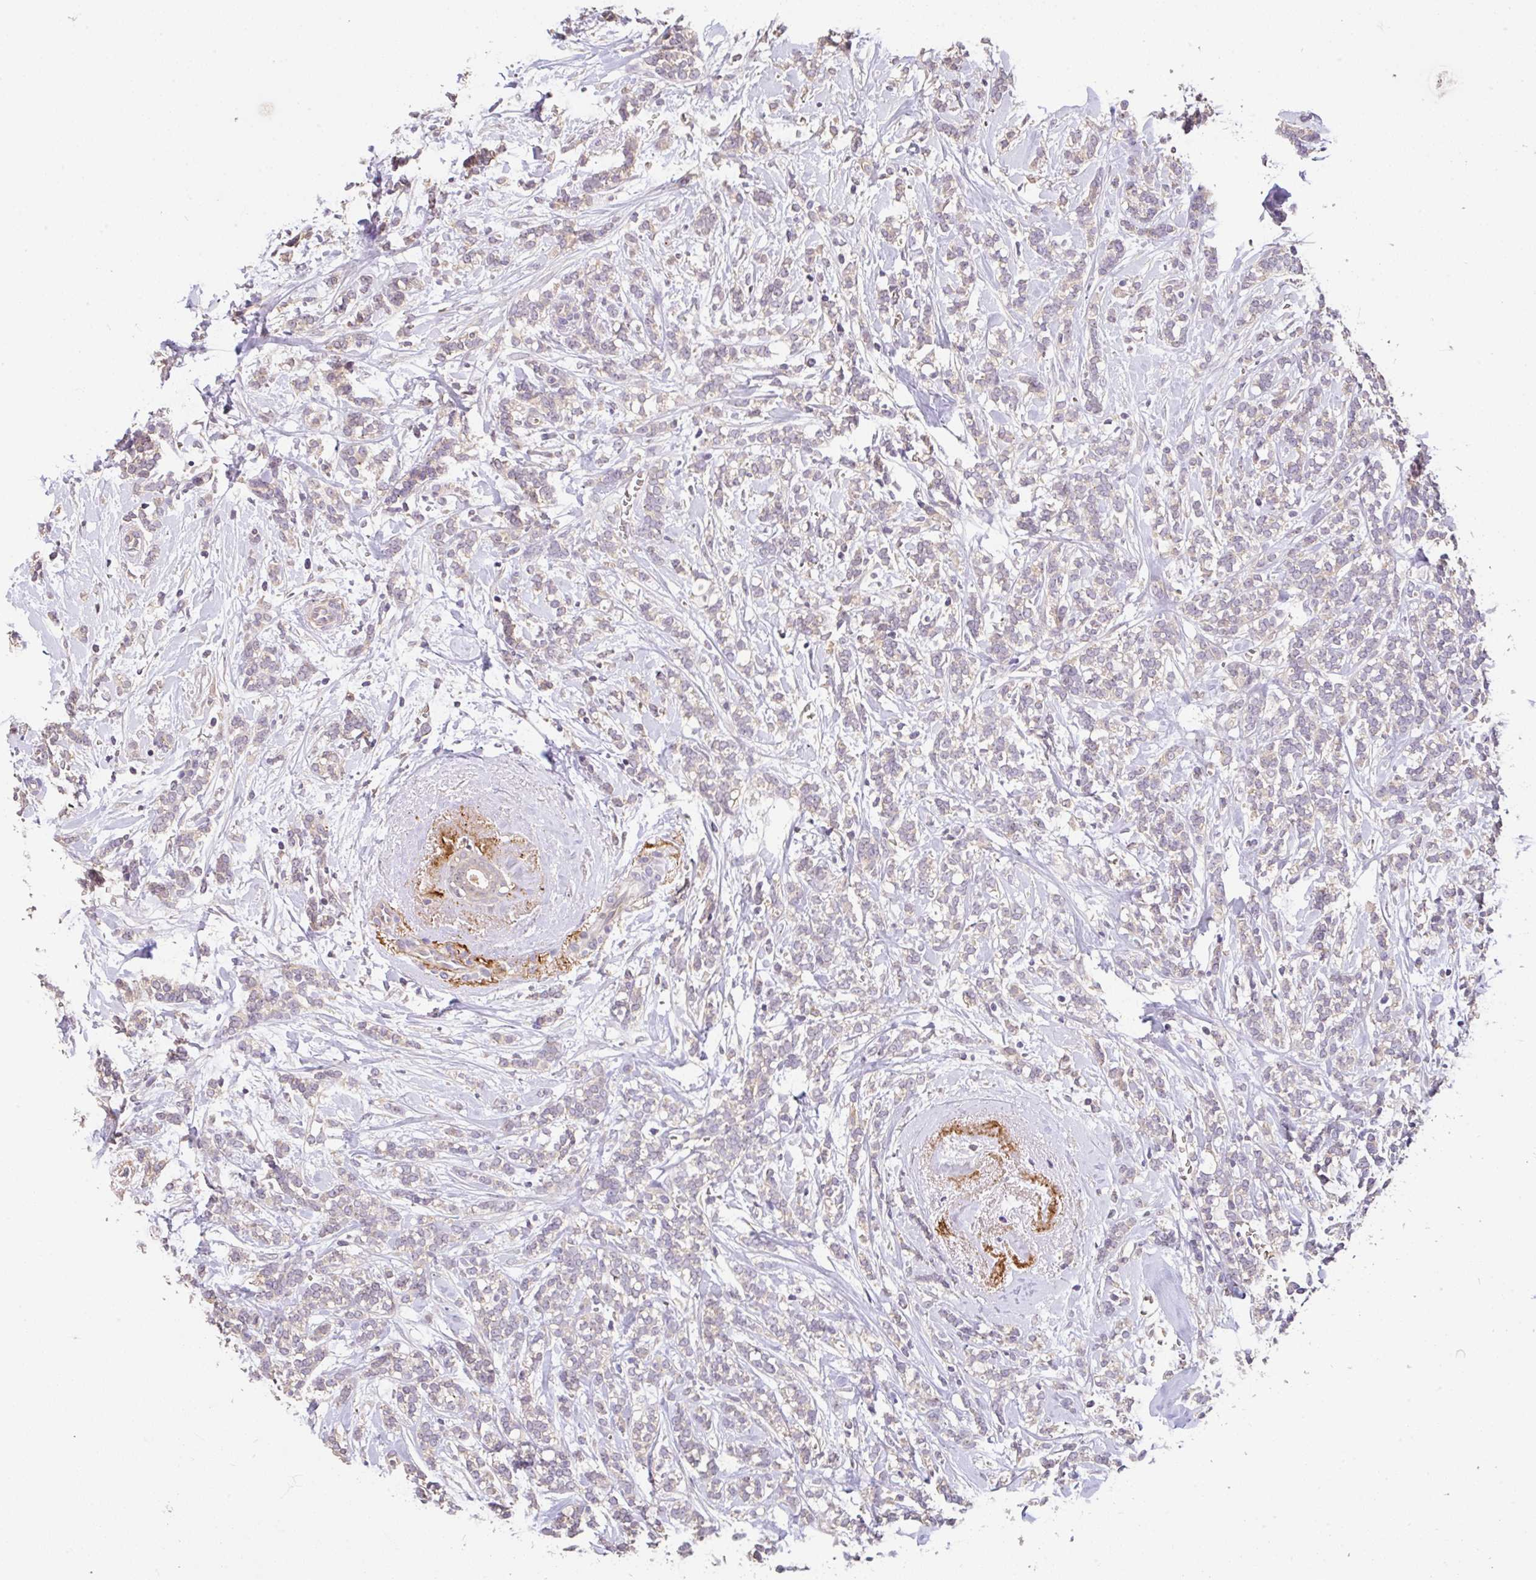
{"staining": {"intensity": "negative", "quantity": "none", "location": "none"}, "tissue": "breast cancer", "cell_type": "Tumor cells", "image_type": "cancer", "snomed": [{"axis": "morphology", "description": "Lobular carcinoma"}, {"axis": "topography", "description": "Breast"}], "caption": "This micrograph is of lobular carcinoma (breast) stained with immunohistochemistry to label a protein in brown with the nuclei are counter-stained blue. There is no staining in tumor cells.", "gene": "C1QTNF9B", "patient": {"sex": "female", "age": 59}}